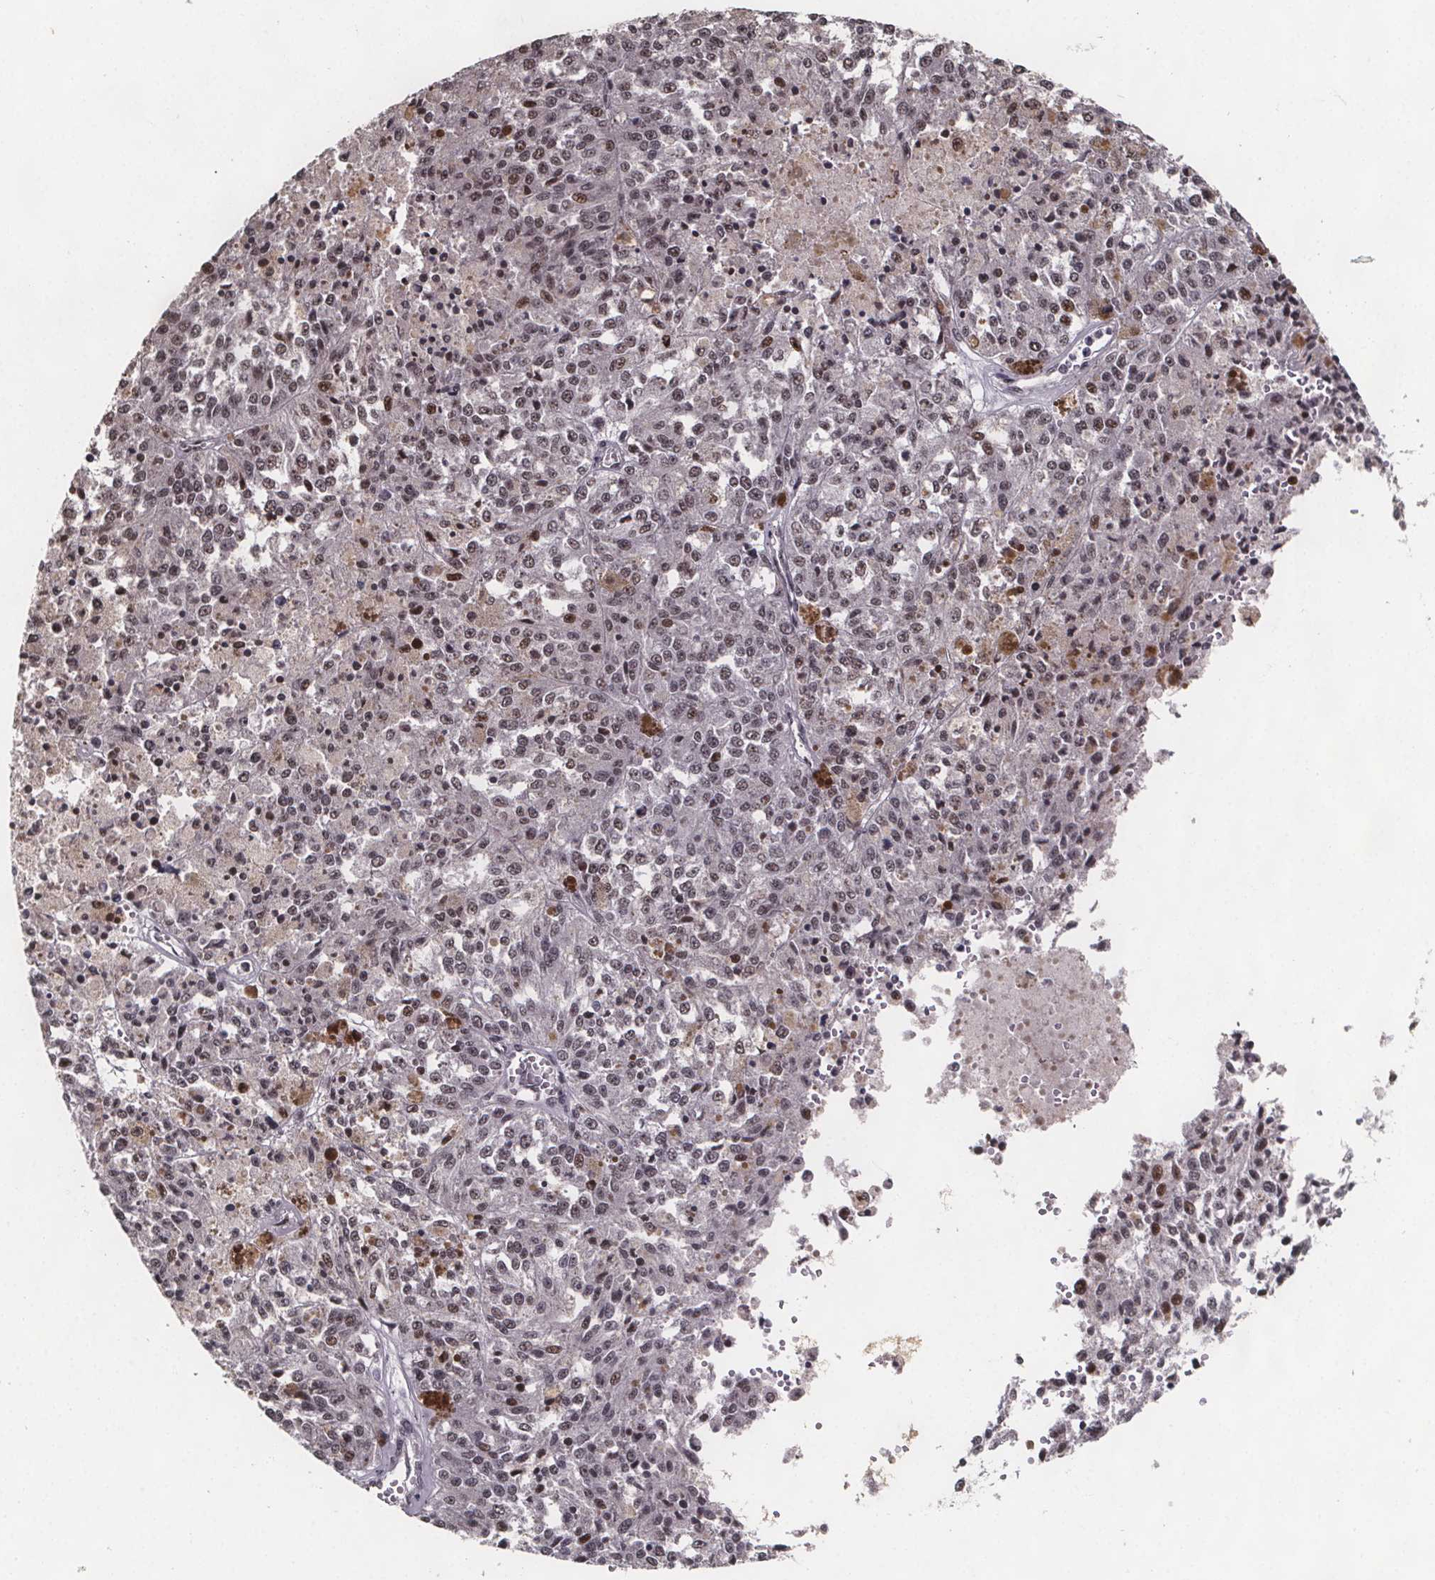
{"staining": {"intensity": "weak", "quantity": ">75%", "location": "nuclear"}, "tissue": "melanoma", "cell_type": "Tumor cells", "image_type": "cancer", "snomed": [{"axis": "morphology", "description": "Malignant melanoma, Metastatic site"}, {"axis": "topography", "description": "Lymph node"}], "caption": "Immunohistochemical staining of melanoma shows low levels of weak nuclear protein expression in approximately >75% of tumor cells. (Stains: DAB in brown, nuclei in blue, Microscopy: brightfield microscopy at high magnification).", "gene": "U2SURP", "patient": {"sex": "female", "age": 64}}